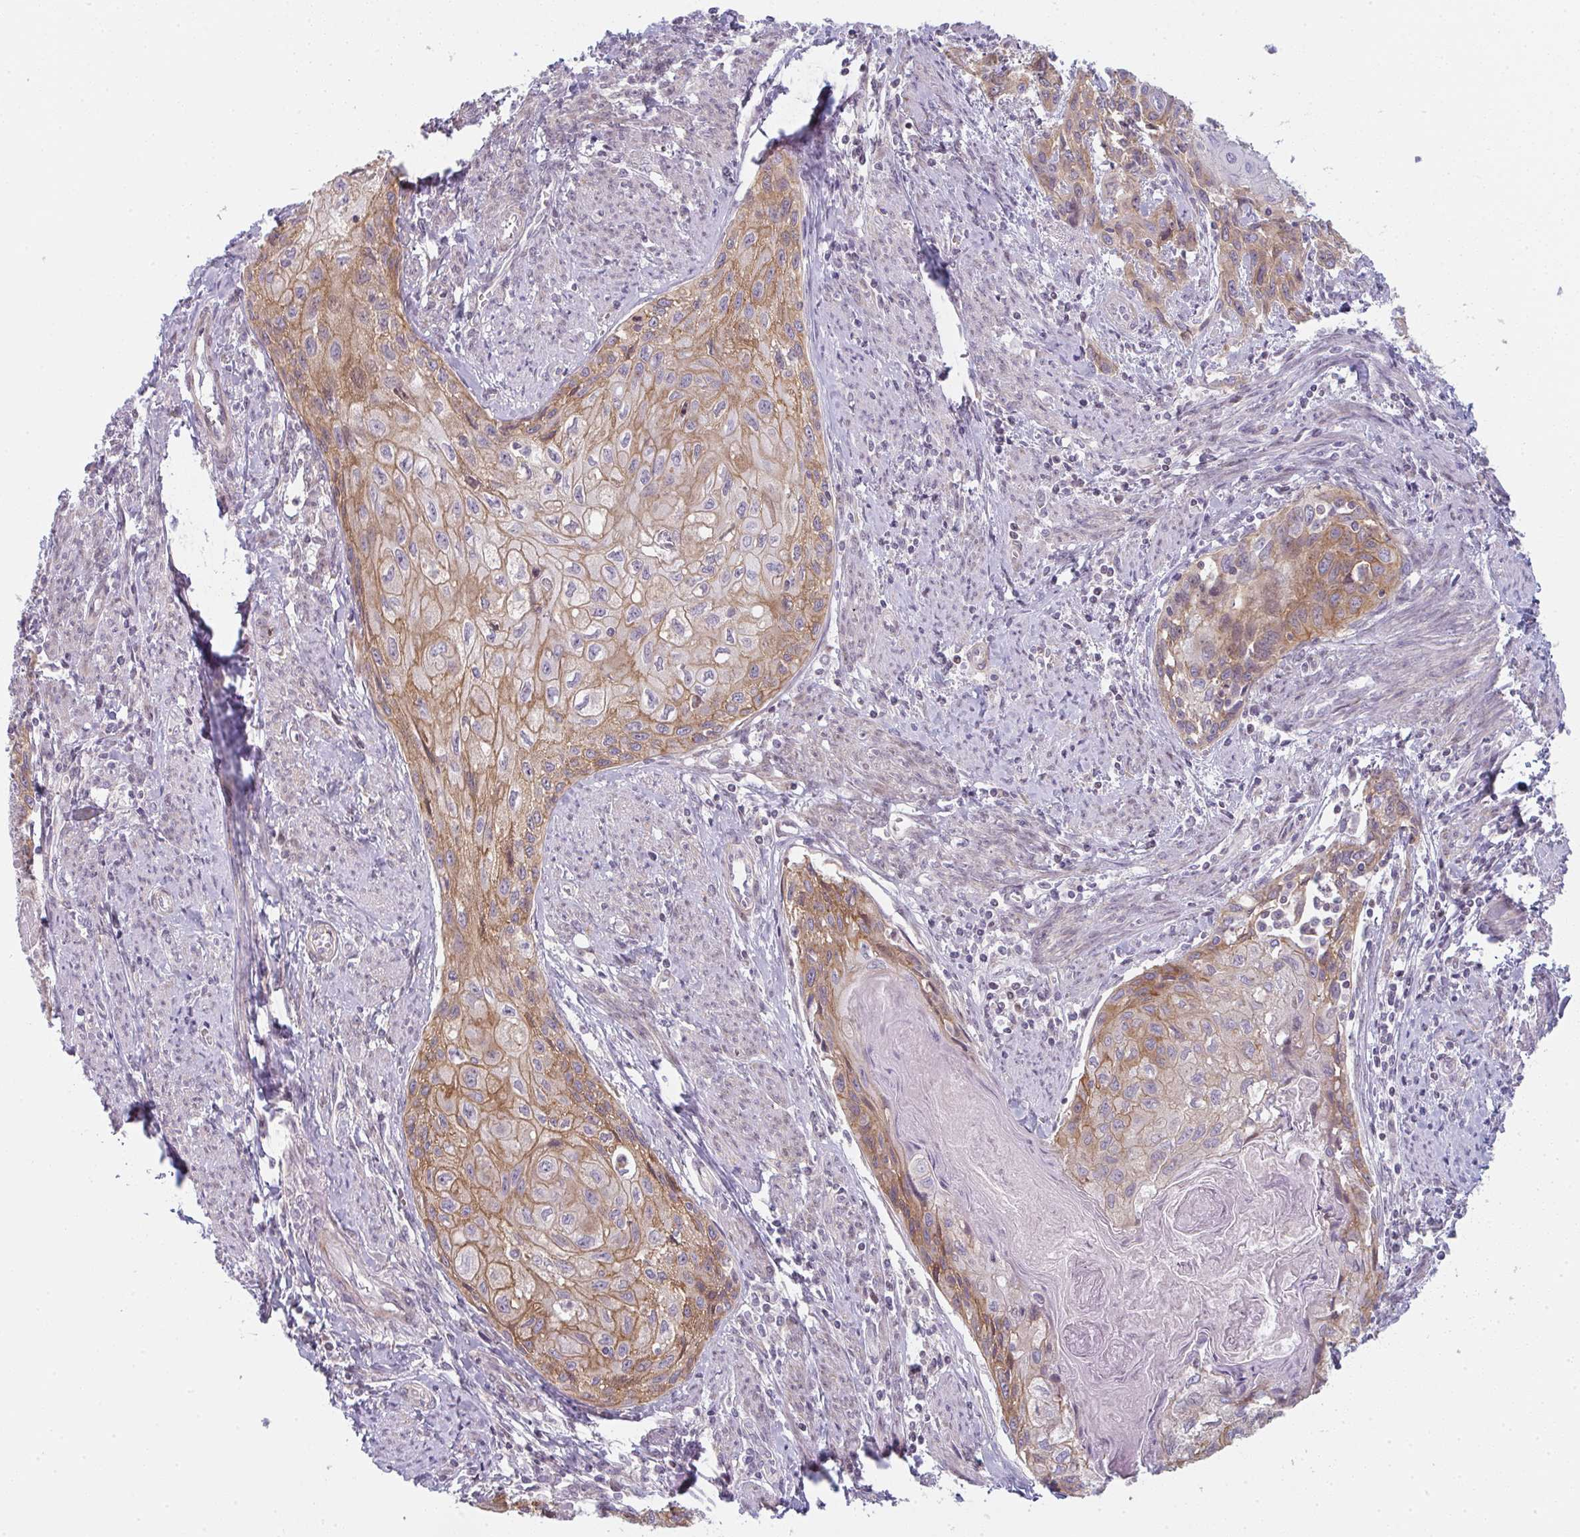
{"staining": {"intensity": "moderate", "quantity": "25%-75%", "location": "cytoplasmic/membranous"}, "tissue": "cervical cancer", "cell_type": "Tumor cells", "image_type": "cancer", "snomed": [{"axis": "morphology", "description": "Squamous cell carcinoma, NOS"}, {"axis": "topography", "description": "Cervix"}], "caption": "A histopathology image of human cervical cancer (squamous cell carcinoma) stained for a protein reveals moderate cytoplasmic/membranous brown staining in tumor cells.", "gene": "TMEM237", "patient": {"sex": "female", "age": 67}}